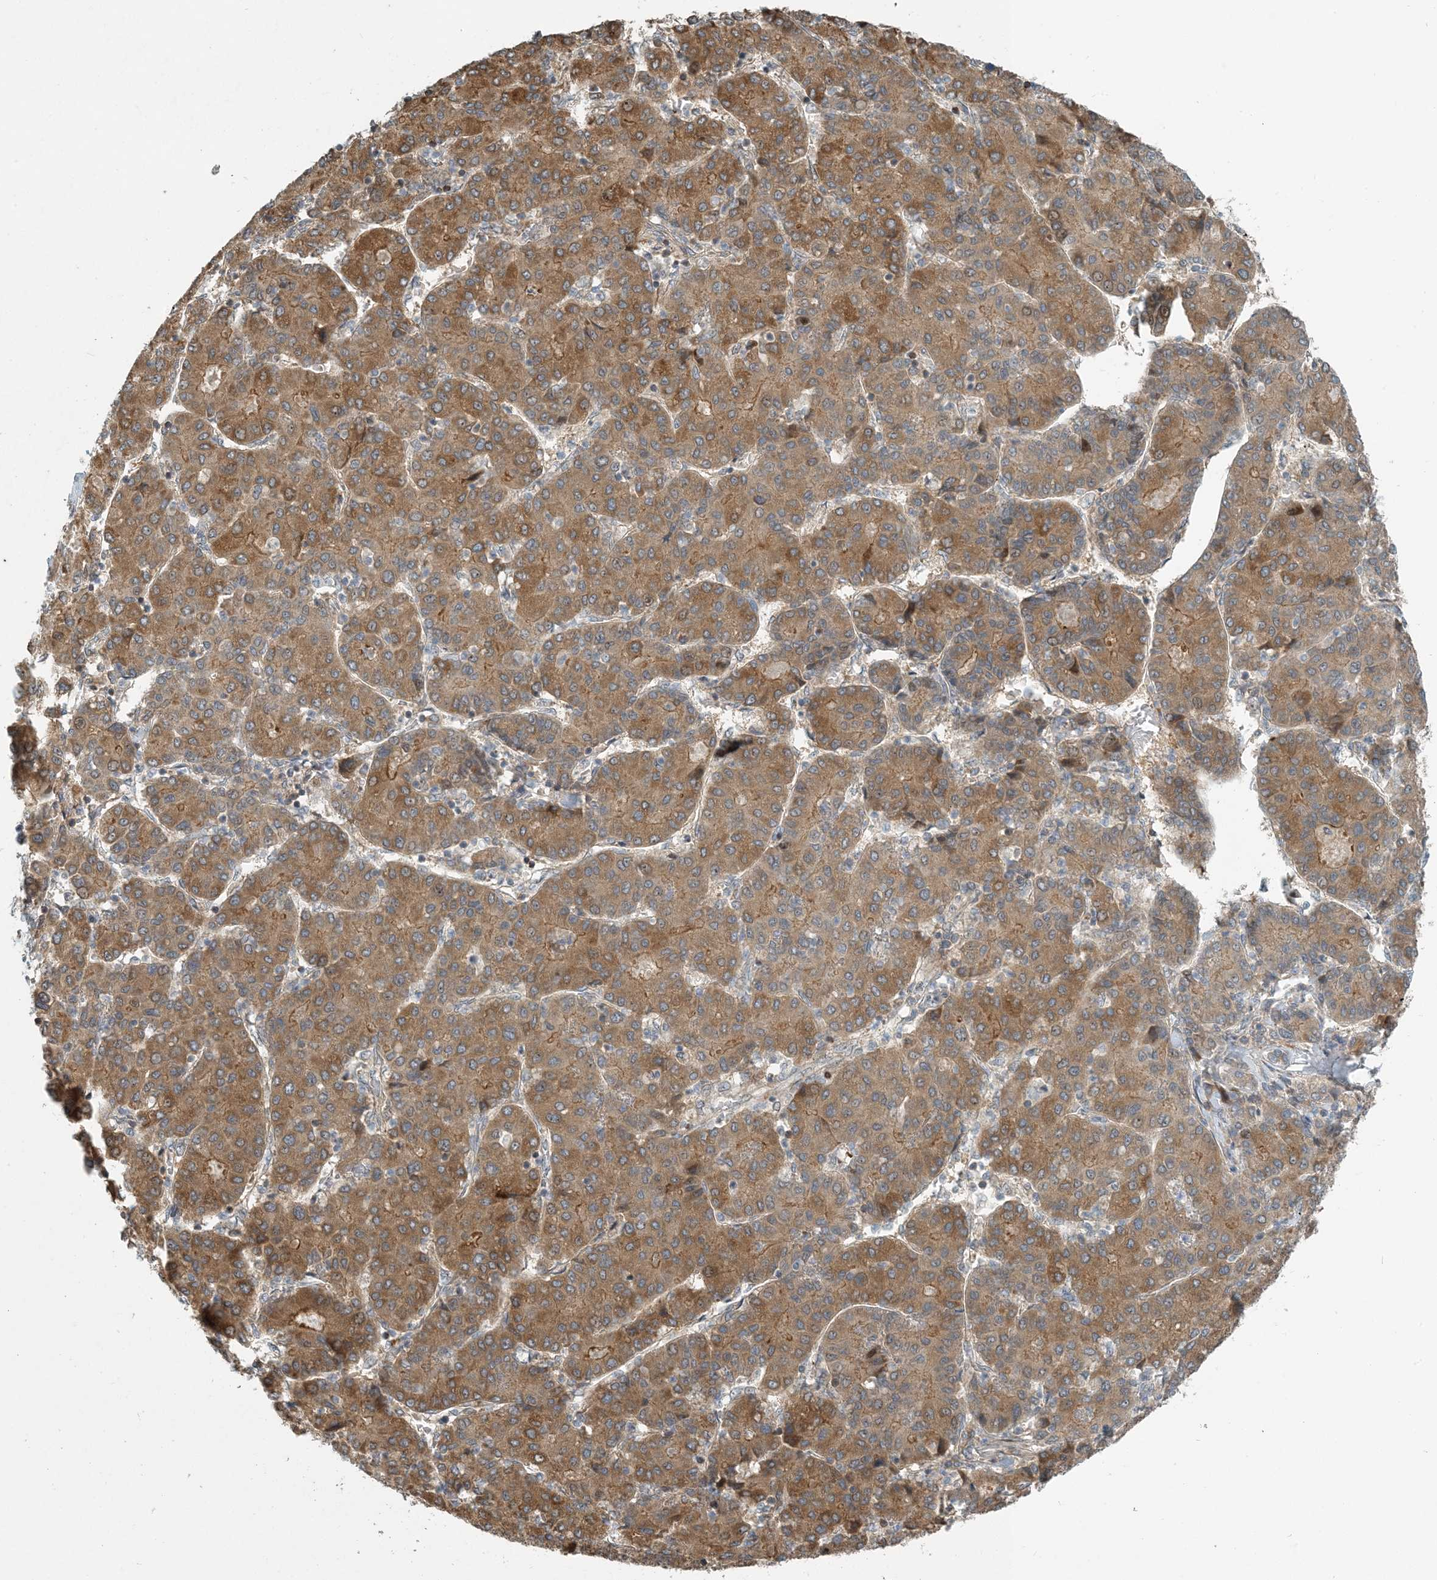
{"staining": {"intensity": "moderate", "quantity": ">75%", "location": "cytoplasmic/membranous"}, "tissue": "liver cancer", "cell_type": "Tumor cells", "image_type": "cancer", "snomed": [{"axis": "morphology", "description": "Carcinoma, Hepatocellular, NOS"}, {"axis": "topography", "description": "Liver"}], "caption": "Immunohistochemistry staining of liver cancer (hepatocellular carcinoma), which reveals medium levels of moderate cytoplasmic/membranous expression in approximately >75% of tumor cells indicating moderate cytoplasmic/membranous protein staining. The staining was performed using DAB (brown) for protein detection and nuclei were counterstained in hematoxylin (blue).", "gene": "ZBTB3", "patient": {"sex": "male", "age": 65}}